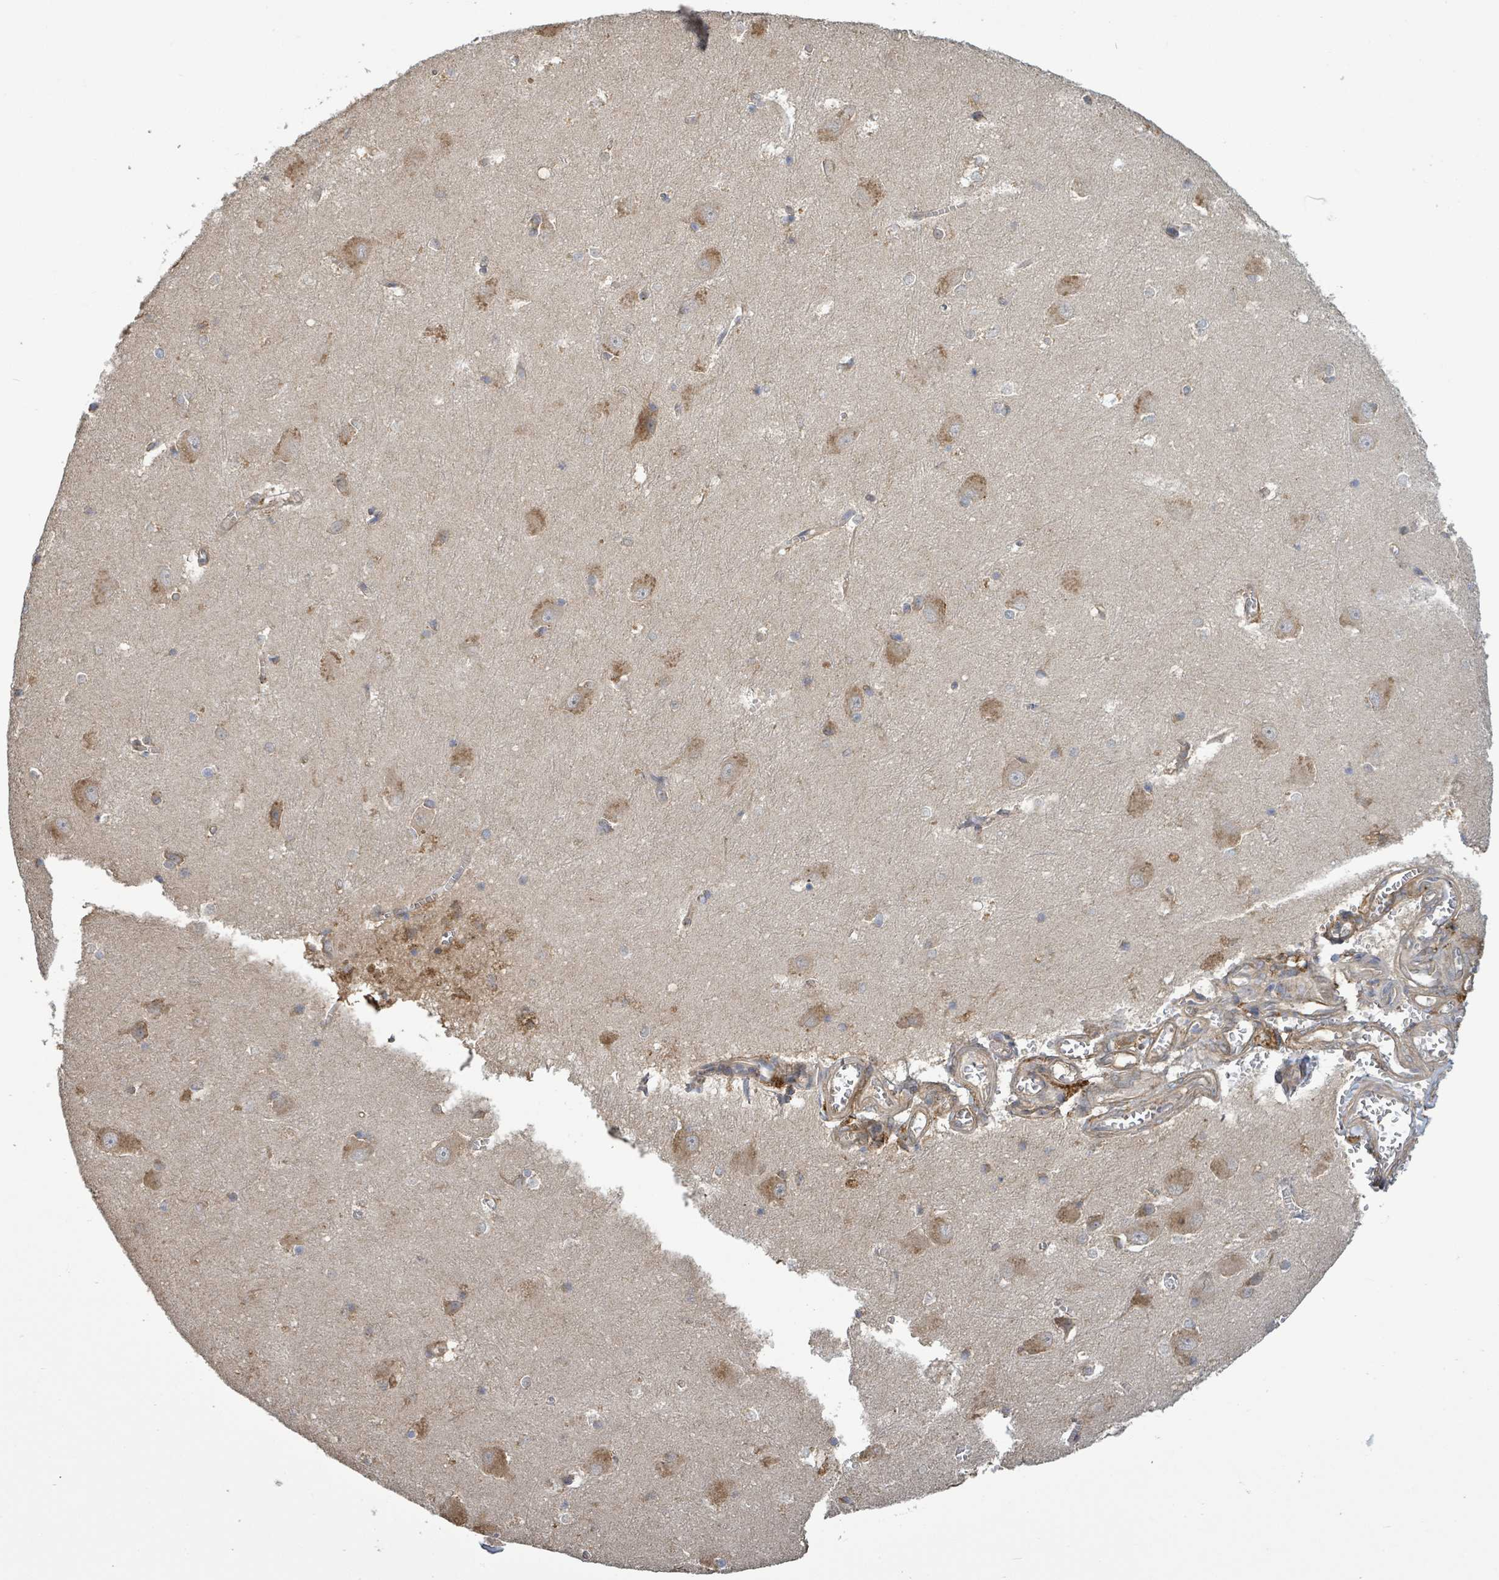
{"staining": {"intensity": "moderate", "quantity": "<25%", "location": "cytoplasmic/membranous"}, "tissue": "hippocampus", "cell_type": "Glial cells", "image_type": "normal", "snomed": [{"axis": "morphology", "description": "Normal tissue, NOS"}, {"axis": "topography", "description": "Hippocampus"}], "caption": "IHC of unremarkable hippocampus reveals low levels of moderate cytoplasmic/membranous expression in about <25% of glial cells. (DAB IHC with brightfield microscopy, high magnification).", "gene": "ARPIN", "patient": {"sex": "female", "age": 64}}